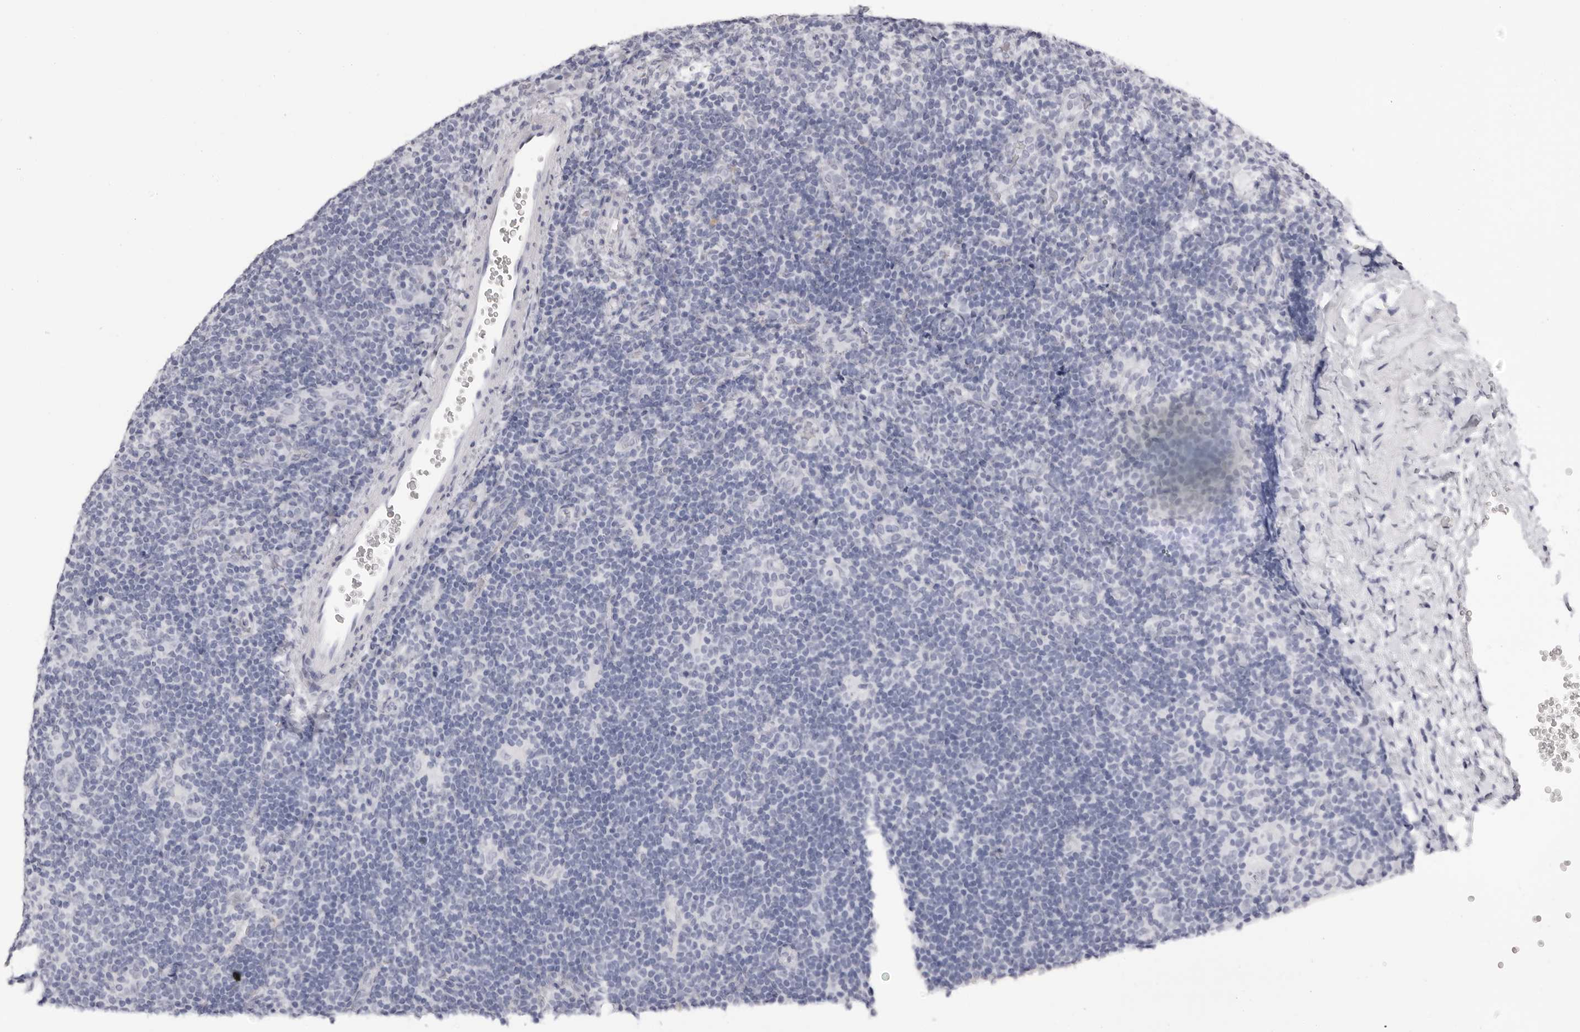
{"staining": {"intensity": "negative", "quantity": "none", "location": "none"}, "tissue": "lymphoma", "cell_type": "Tumor cells", "image_type": "cancer", "snomed": [{"axis": "morphology", "description": "Hodgkin's disease, NOS"}, {"axis": "topography", "description": "Lymph node"}], "caption": "Tumor cells are negative for brown protein staining in lymphoma.", "gene": "RHO", "patient": {"sex": "female", "age": 57}}